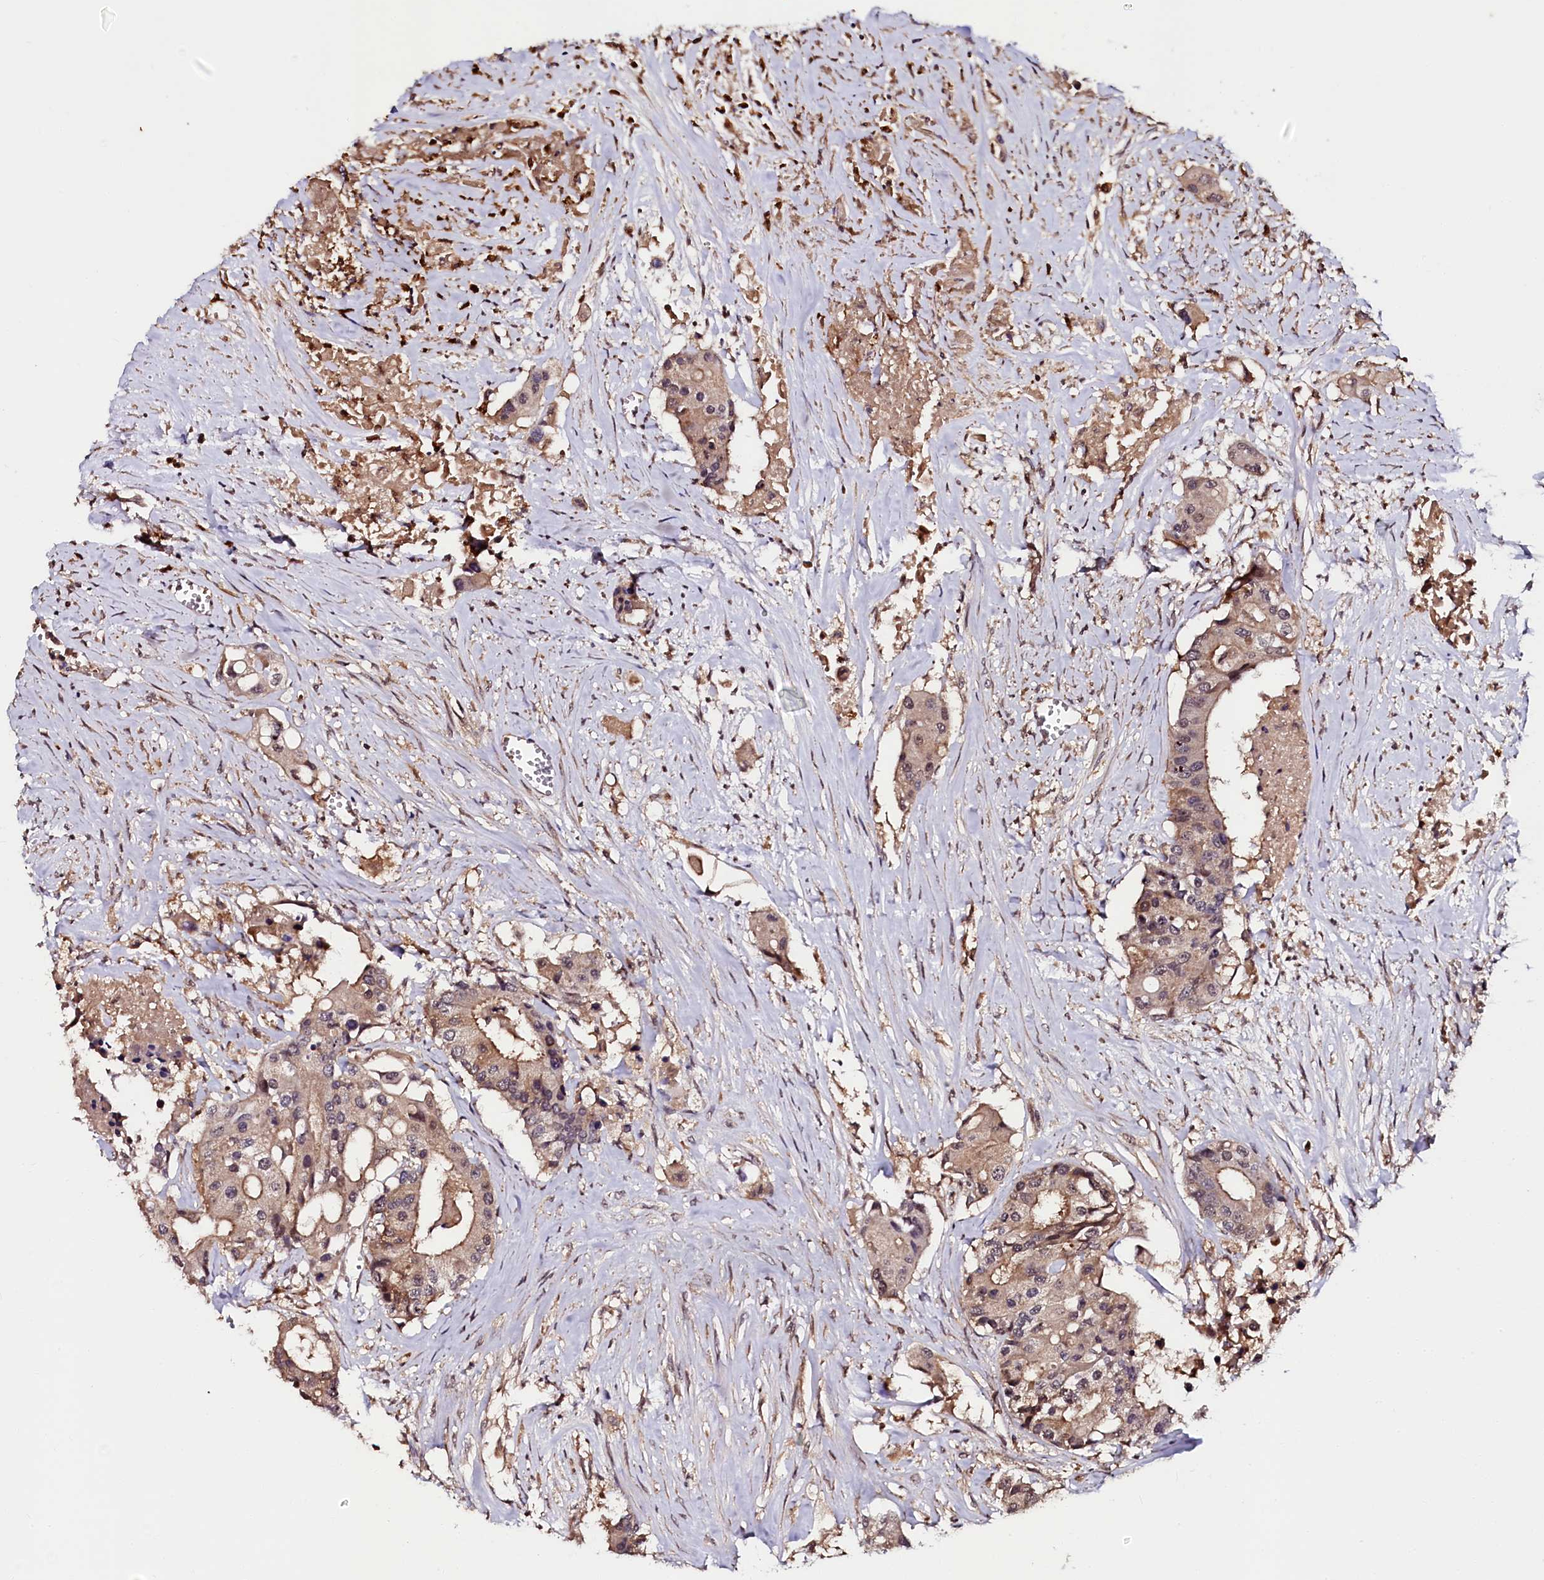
{"staining": {"intensity": "weak", "quantity": ">75%", "location": "cytoplasmic/membranous,nuclear"}, "tissue": "colorectal cancer", "cell_type": "Tumor cells", "image_type": "cancer", "snomed": [{"axis": "morphology", "description": "Adenocarcinoma, NOS"}, {"axis": "topography", "description": "Colon"}], "caption": "Colorectal adenocarcinoma stained for a protein exhibits weak cytoplasmic/membranous and nuclear positivity in tumor cells.", "gene": "N4BP1", "patient": {"sex": "male", "age": 77}}